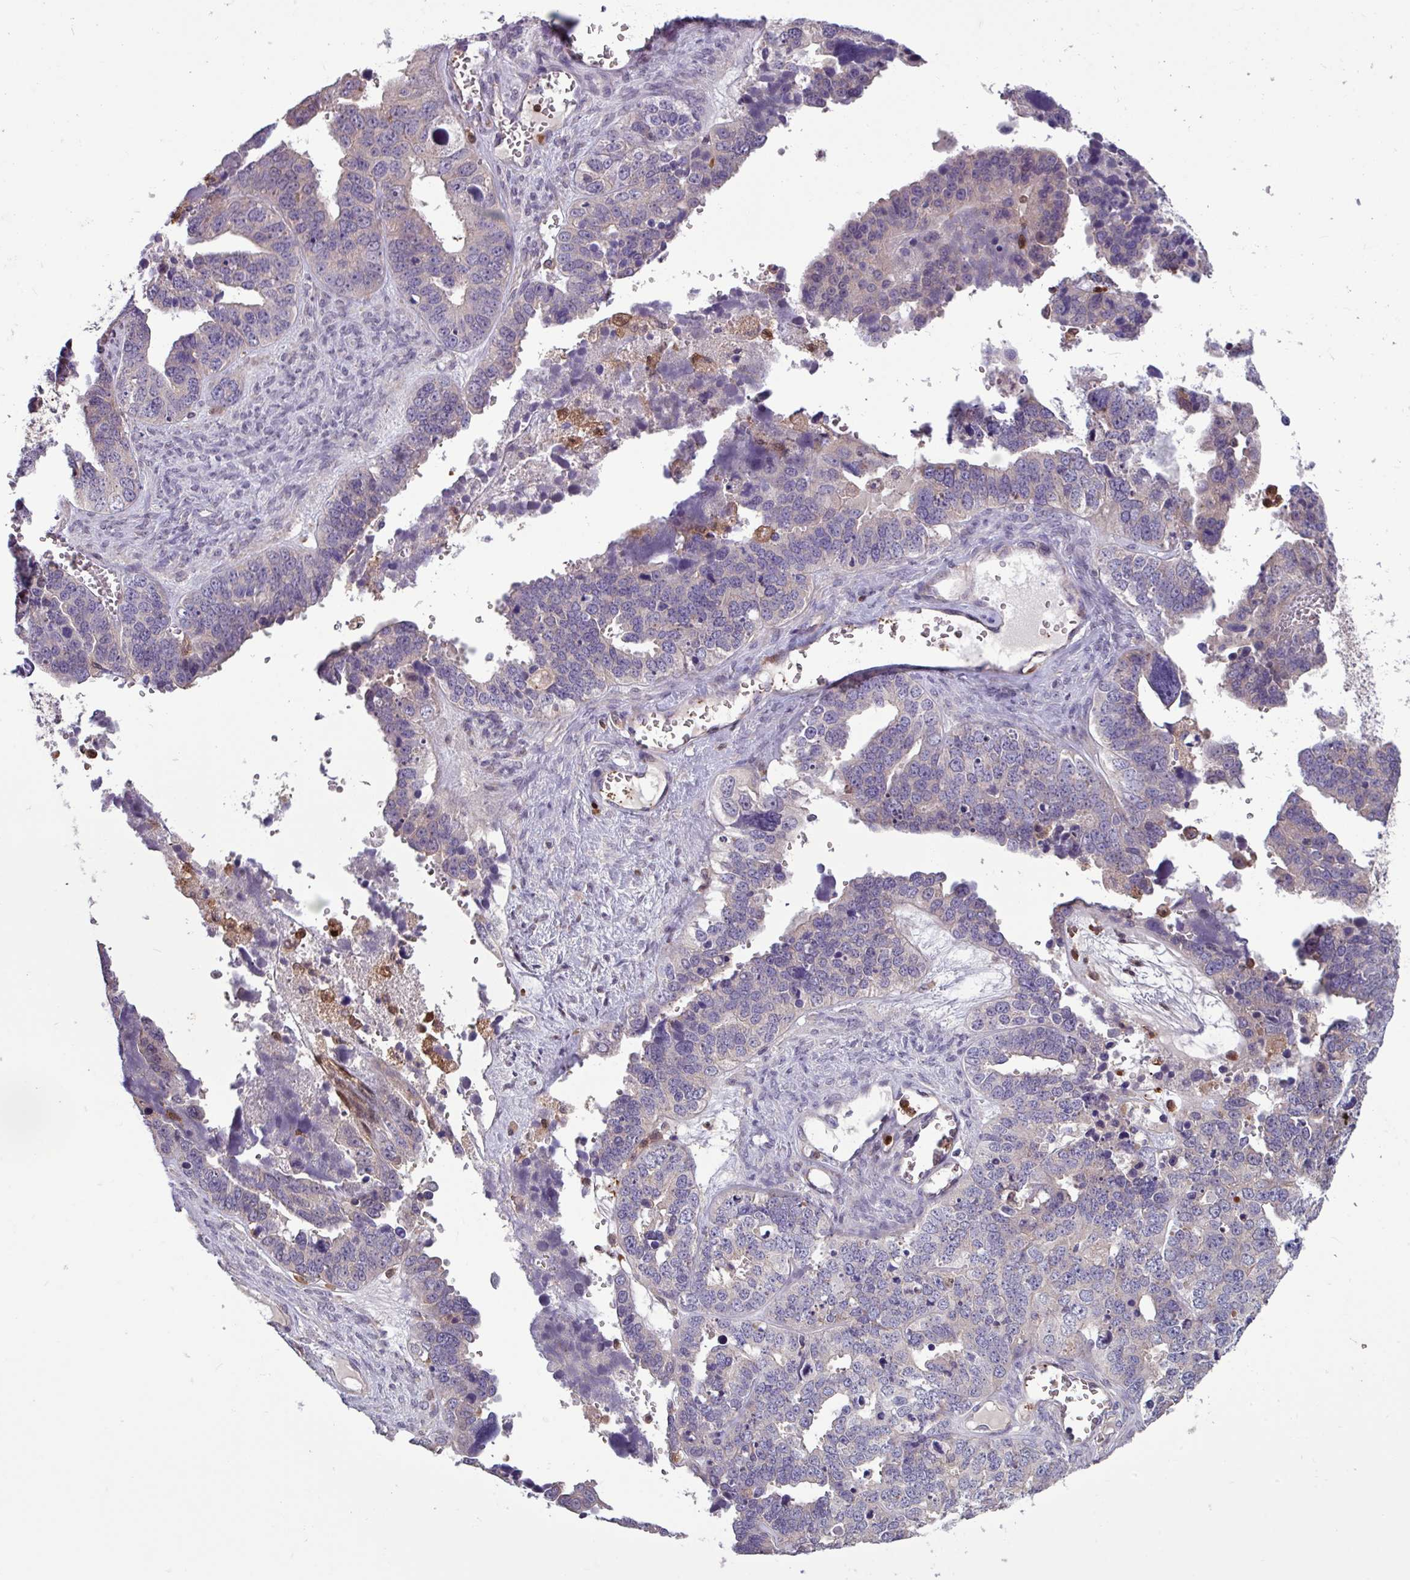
{"staining": {"intensity": "negative", "quantity": "none", "location": "none"}, "tissue": "ovarian cancer", "cell_type": "Tumor cells", "image_type": "cancer", "snomed": [{"axis": "morphology", "description": "Cystadenocarcinoma, serous, NOS"}, {"axis": "topography", "description": "Ovary"}], "caption": "The immunohistochemistry photomicrograph has no significant staining in tumor cells of ovarian serous cystadenocarcinoma tissue. (Brightfield microscopy of DAB (3,3'-diaminobenzidine) immunohistochemistry (IHC) at high magnification).", "gene": "SEC61G", "patient": {"sex": "female", "age": 76}}